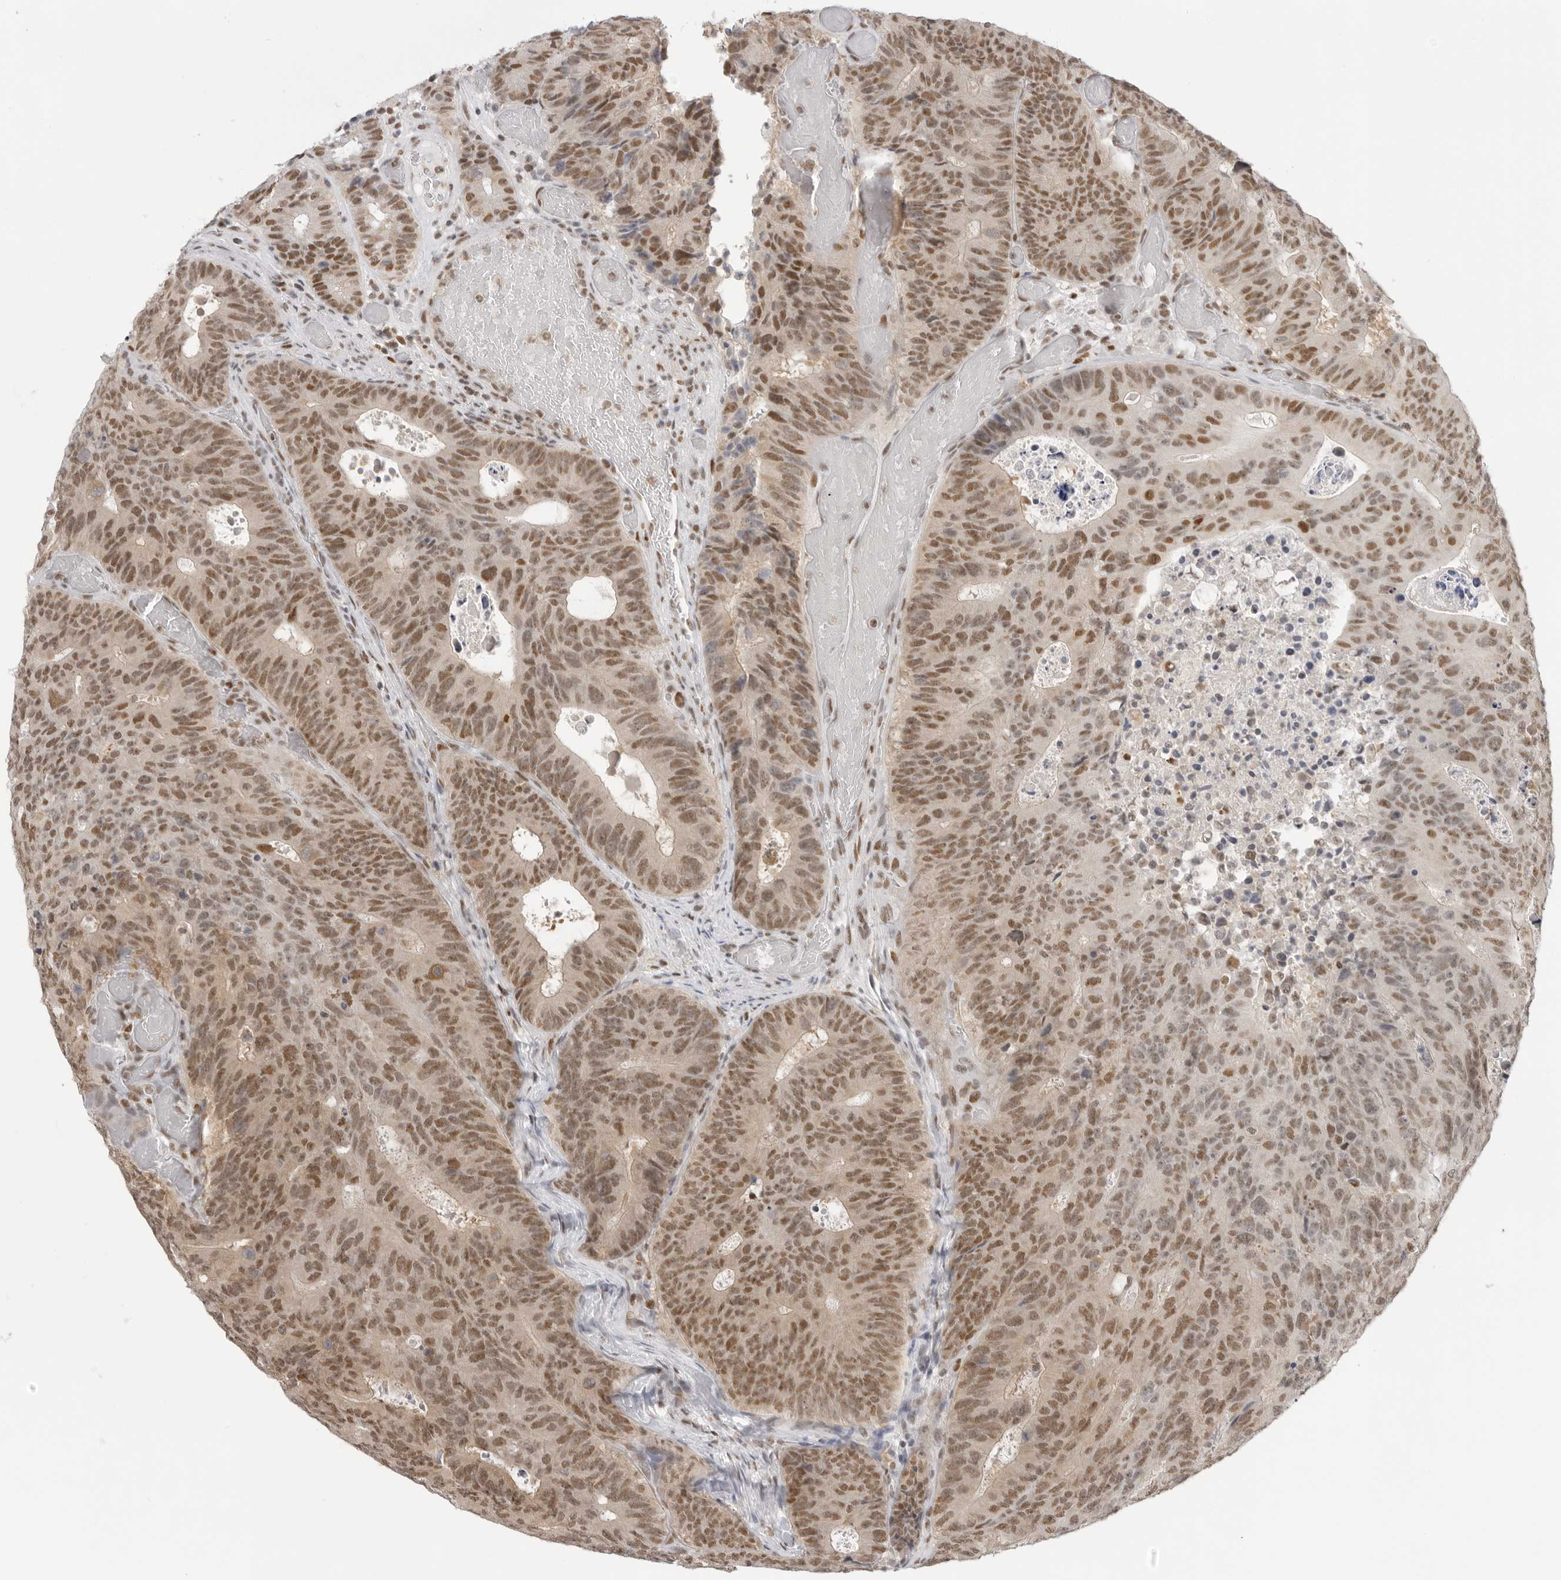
{"staining": {"intensity": "moderate", "quantity": ">75%", "location": "nuclear"}, "tissue": "colorectal cancer", "cell_type": "Tumor cells", "image_type": "cancer", "snomed": [{"axis": "morphology", "description": "Adenocarcinoma, NOS"}, {"axis": "topography", "description": "Colon"}], "caption": "Colorectal cancer (adenocarcinoma) was stained to show a protein in brown. There is medium levels of moderate nuclear staining in about >75% of tumor cells. The protein is shown in brown color, while the nuclei are stained blue.", "gene": "RPA2", "patient": {"sex": "male", "age": 87}}